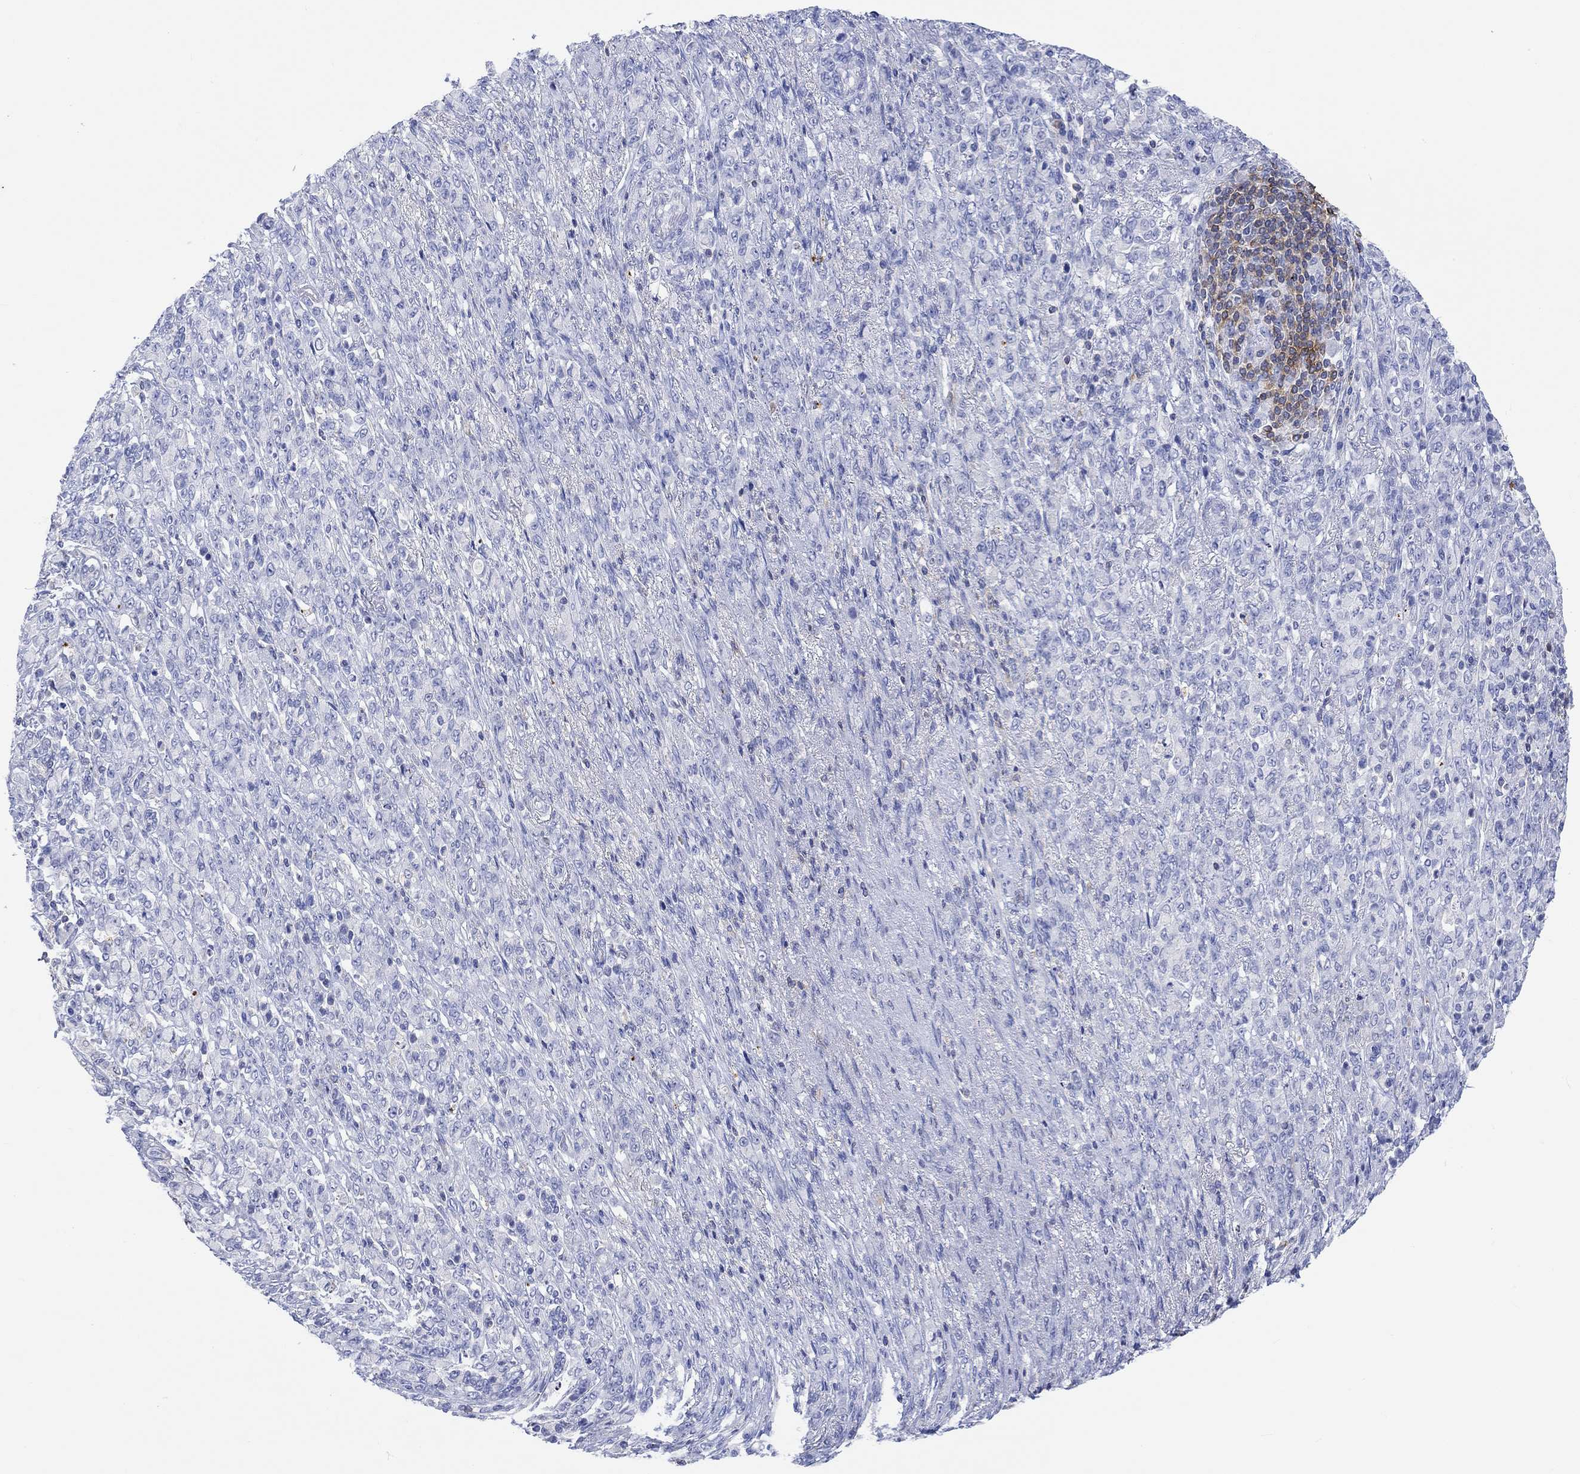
{"staining": {"intensity": "negative", "quantity": "none", "location": "none"}, "tissue": "stomach cancer", "cell_type": "Tumor cells", "image_type": "cancer", "snomed": [{"axis": "morphology", "description": "Normal tissue, NOS"}, {"axis": "morphology", "description": "Adenocarcinoma, NOS"}, {"axis": "topography", "description": "Stomach"}], "caption": "IHC image of neoplastic tissue: human stomach adenocarcinoma stained with DAB exhibits no significant protein positivity in tumor cells.", "gene": "GCM1", "patient": {"sex": "female", "age": 79}}